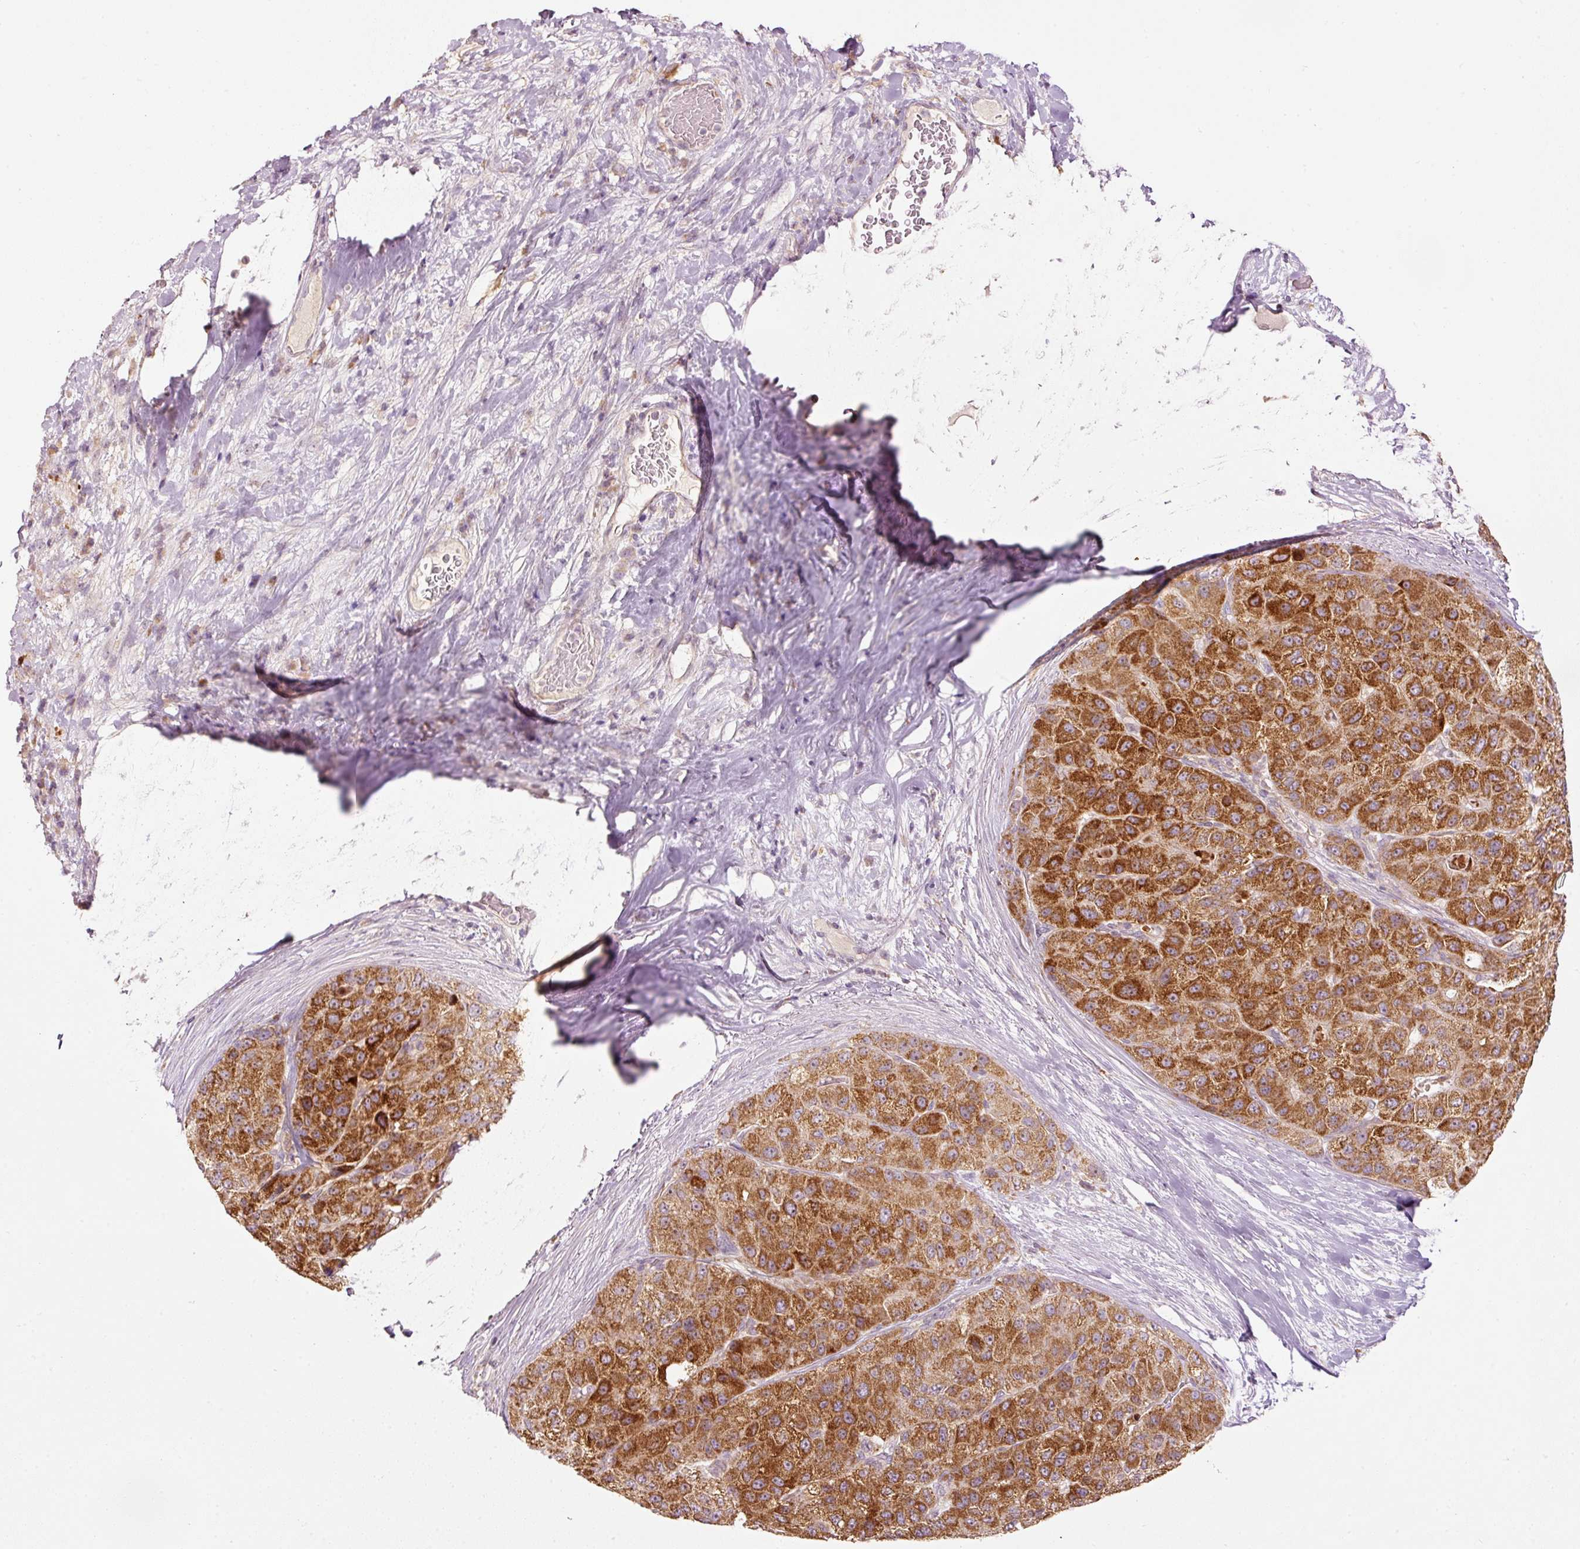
{"staining": {"intensity": "strong", "quantity": ">75%", "location": "cytoplasmic/membranous"}, "tissue": "liver cancer", "cell_type": "Tumor cells", "image_type": "cancer", "snomed": [{"axis": "morphology", "description": "Carcinoma, Hepatocellular, NOS"}, {"axis": "topography", "description": "Liver"}], "caption": "Hepatocellular carcinoma (liver) was stained to show a protein in brown. There is high levels of strong cytoplasmic/membranous staining in about >75% of tumor cells. Immunohistochemistry stains the protein of interest in brown and the nuclei are stained blue.", "gene": "CDC20B", "patient": {"sex": "male", "age": 80}}